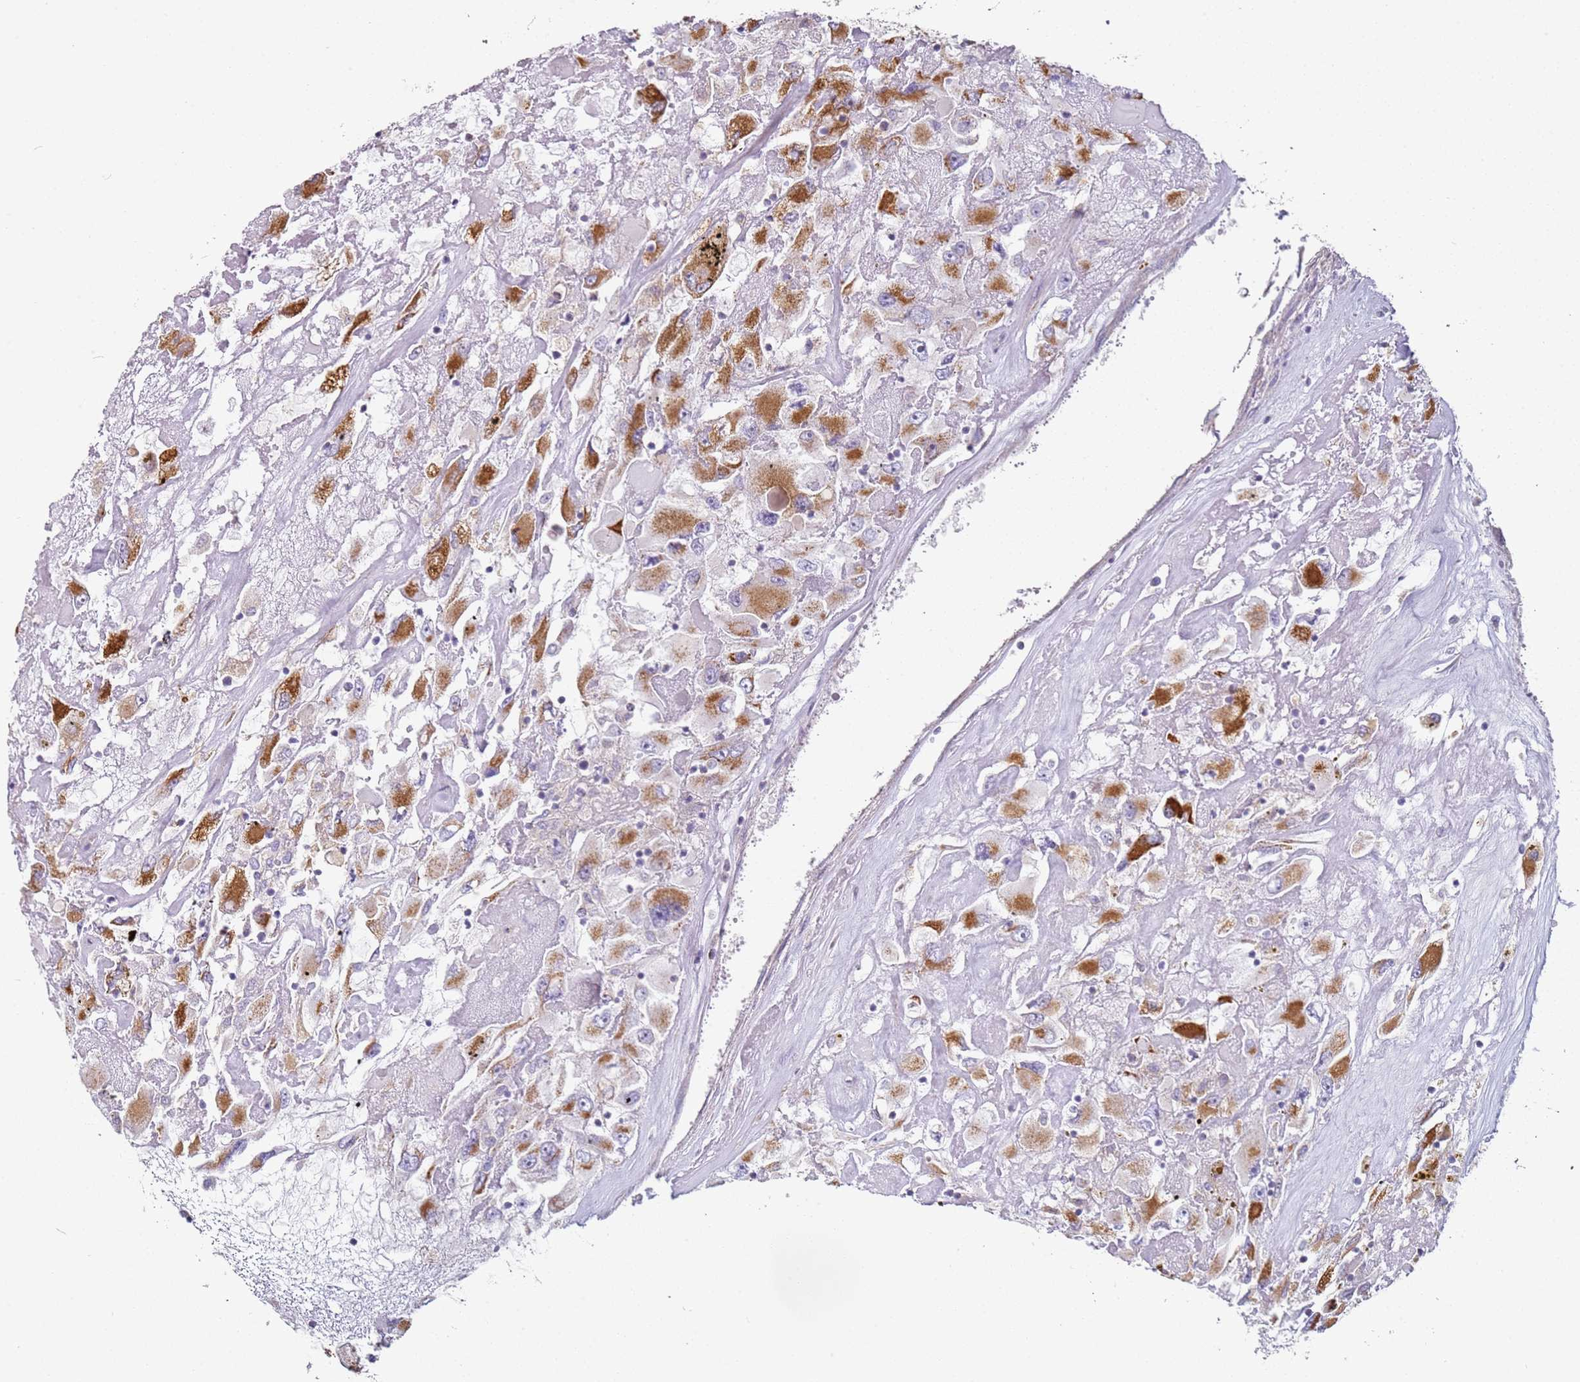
{"staining": {"intensity": "moderate", "quantity": ">75%", "location": "cytoplasmic/membranous"}, "tissue": "renal cancer", "cell_type": "Tumor cells", "image_type": "cancer", "snomed": [{"axis": "morphology", "description": "Adenocarcinoma, NOS"}, {"axis": "topography", "description": "Kidney"}], "caption": "Renal adenocarcinoma tissue demonstrates moderate cytoplasmic/membranous staining in about >75% of tumor cells, visualized by immunohistochemistry. (DAB IHC, brown staining for protein, blue staining for nuclei).", "gene": "ALS2", "patient": {"sex": "female", "age": 52}}